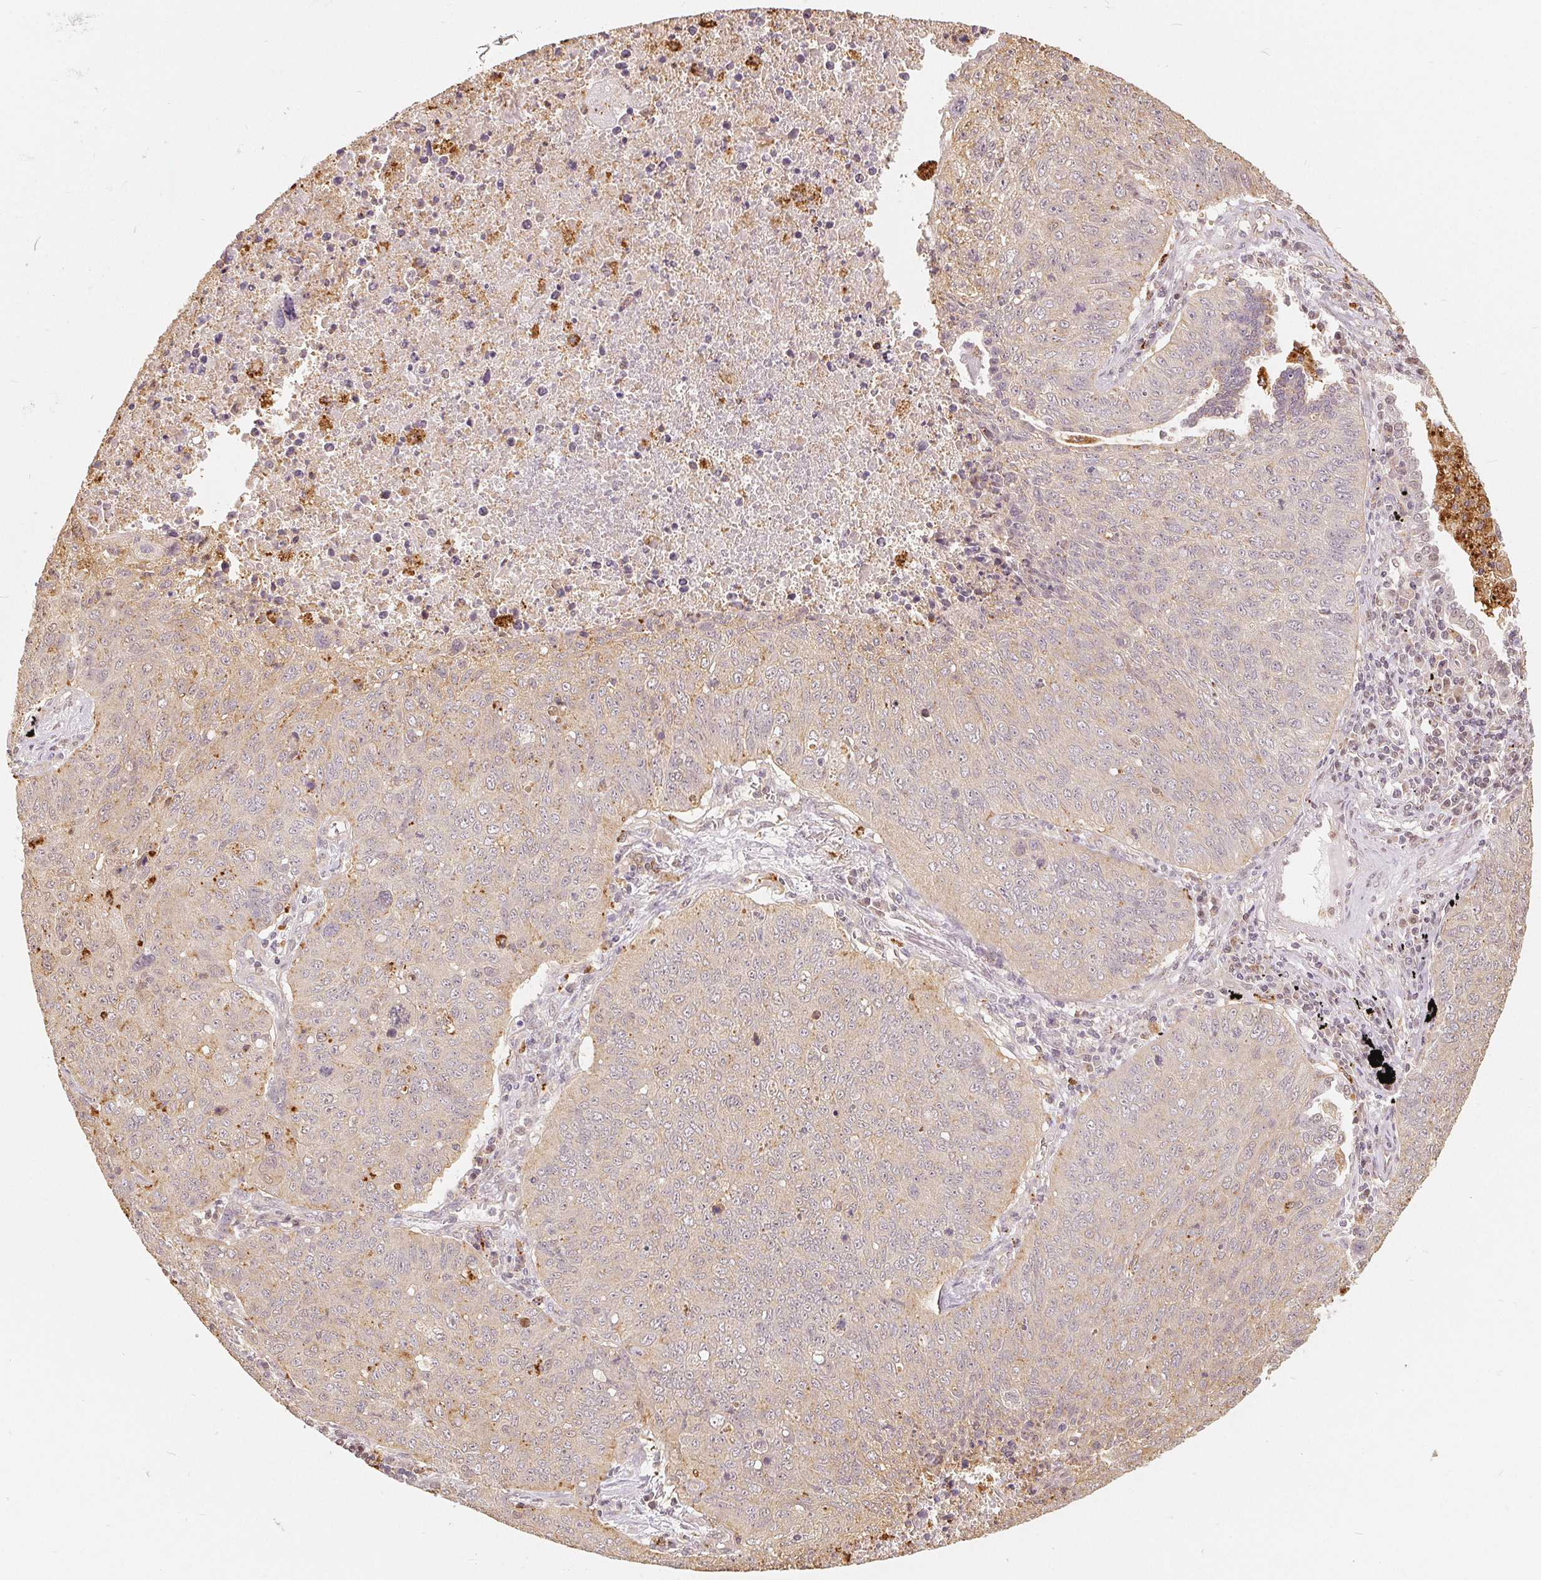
{"staining": {"intensity": "weak", "quantity": "<25%", "location": "cytoplasmic/membranous"}, "tissue": "lung cancer", "cell_type": "Tumor cells", "image_type": "cancer", "snomed": [{"axis": "morphology", "description": "Normal morphology"}, {"axis": "morphology", "description": "Aneuploidy"}, {"axis": "morphology", "description": "Squamous cell carcinoma, NOS"}, {"axis": "topography", "description": "Lymph node"}, {"axis": "topography", "description": "Lung"}], "caption": "Immunohistochemical staining of lung cancer displays no significant expression in tumor cells. (DAB immunohistochemistry with hematoxylin counter stain).", "gene": "GUSB", "patient": {"sex": "female", "age": 76}}